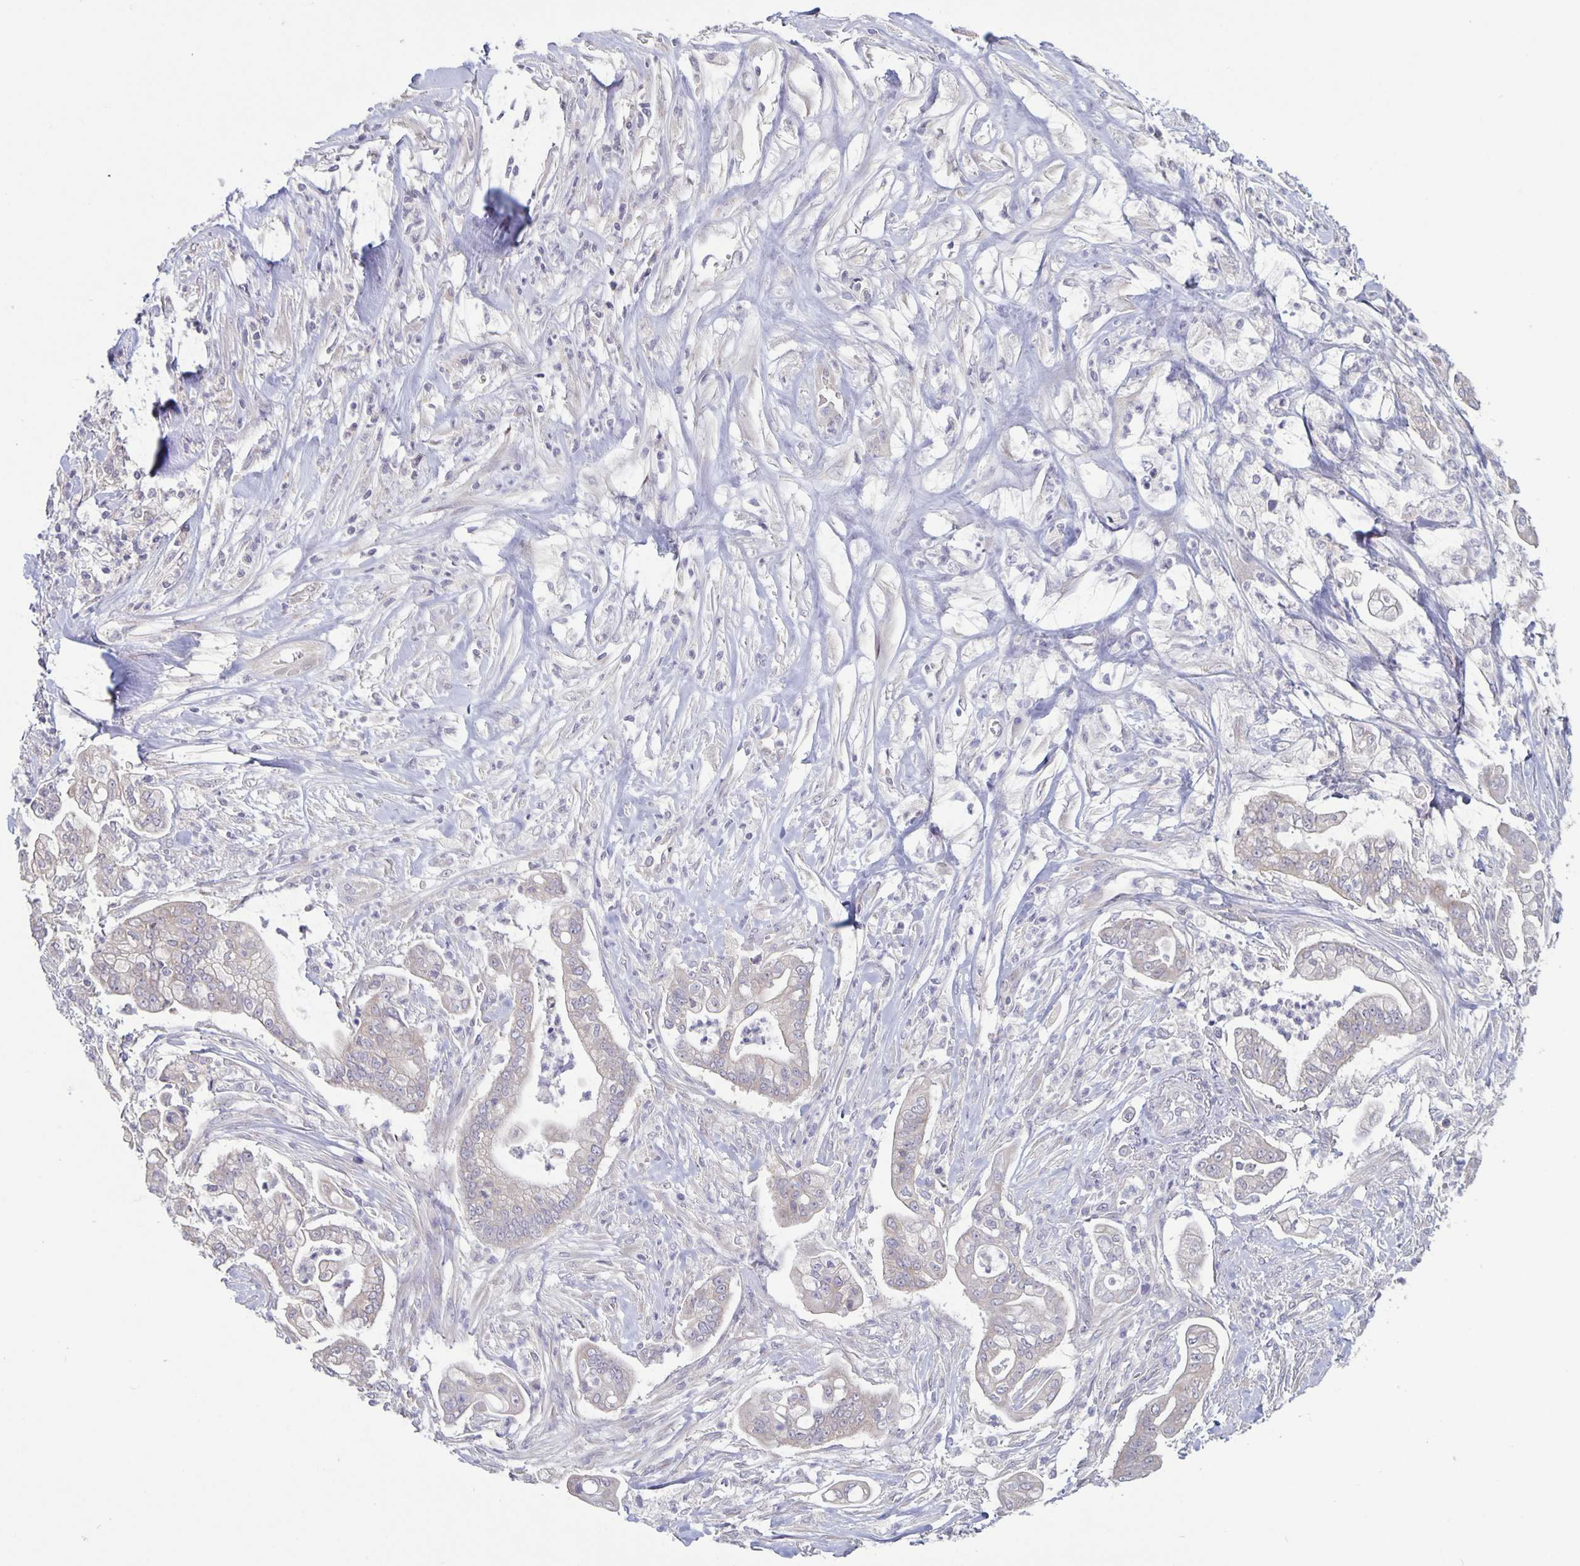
{"staining": {"intensity": "weak", "quantity": "<25%", "location": "cytoplasmic/membranous"}, "tissue": "pancreatic cancer", "cell_type": "Tumor cells", "image_type": "cancer", "snomed": [{"axis": "morphology", "description": "Adenocarcinoma, NOS"}, {"axis": "topography", "description": "Pancreas"}], "caption": "Tumor cells are negative for brown protein staining in pancreatic cancer.", "gene": "PLCB3", "patient": {"sex": "female", "age": 69}}